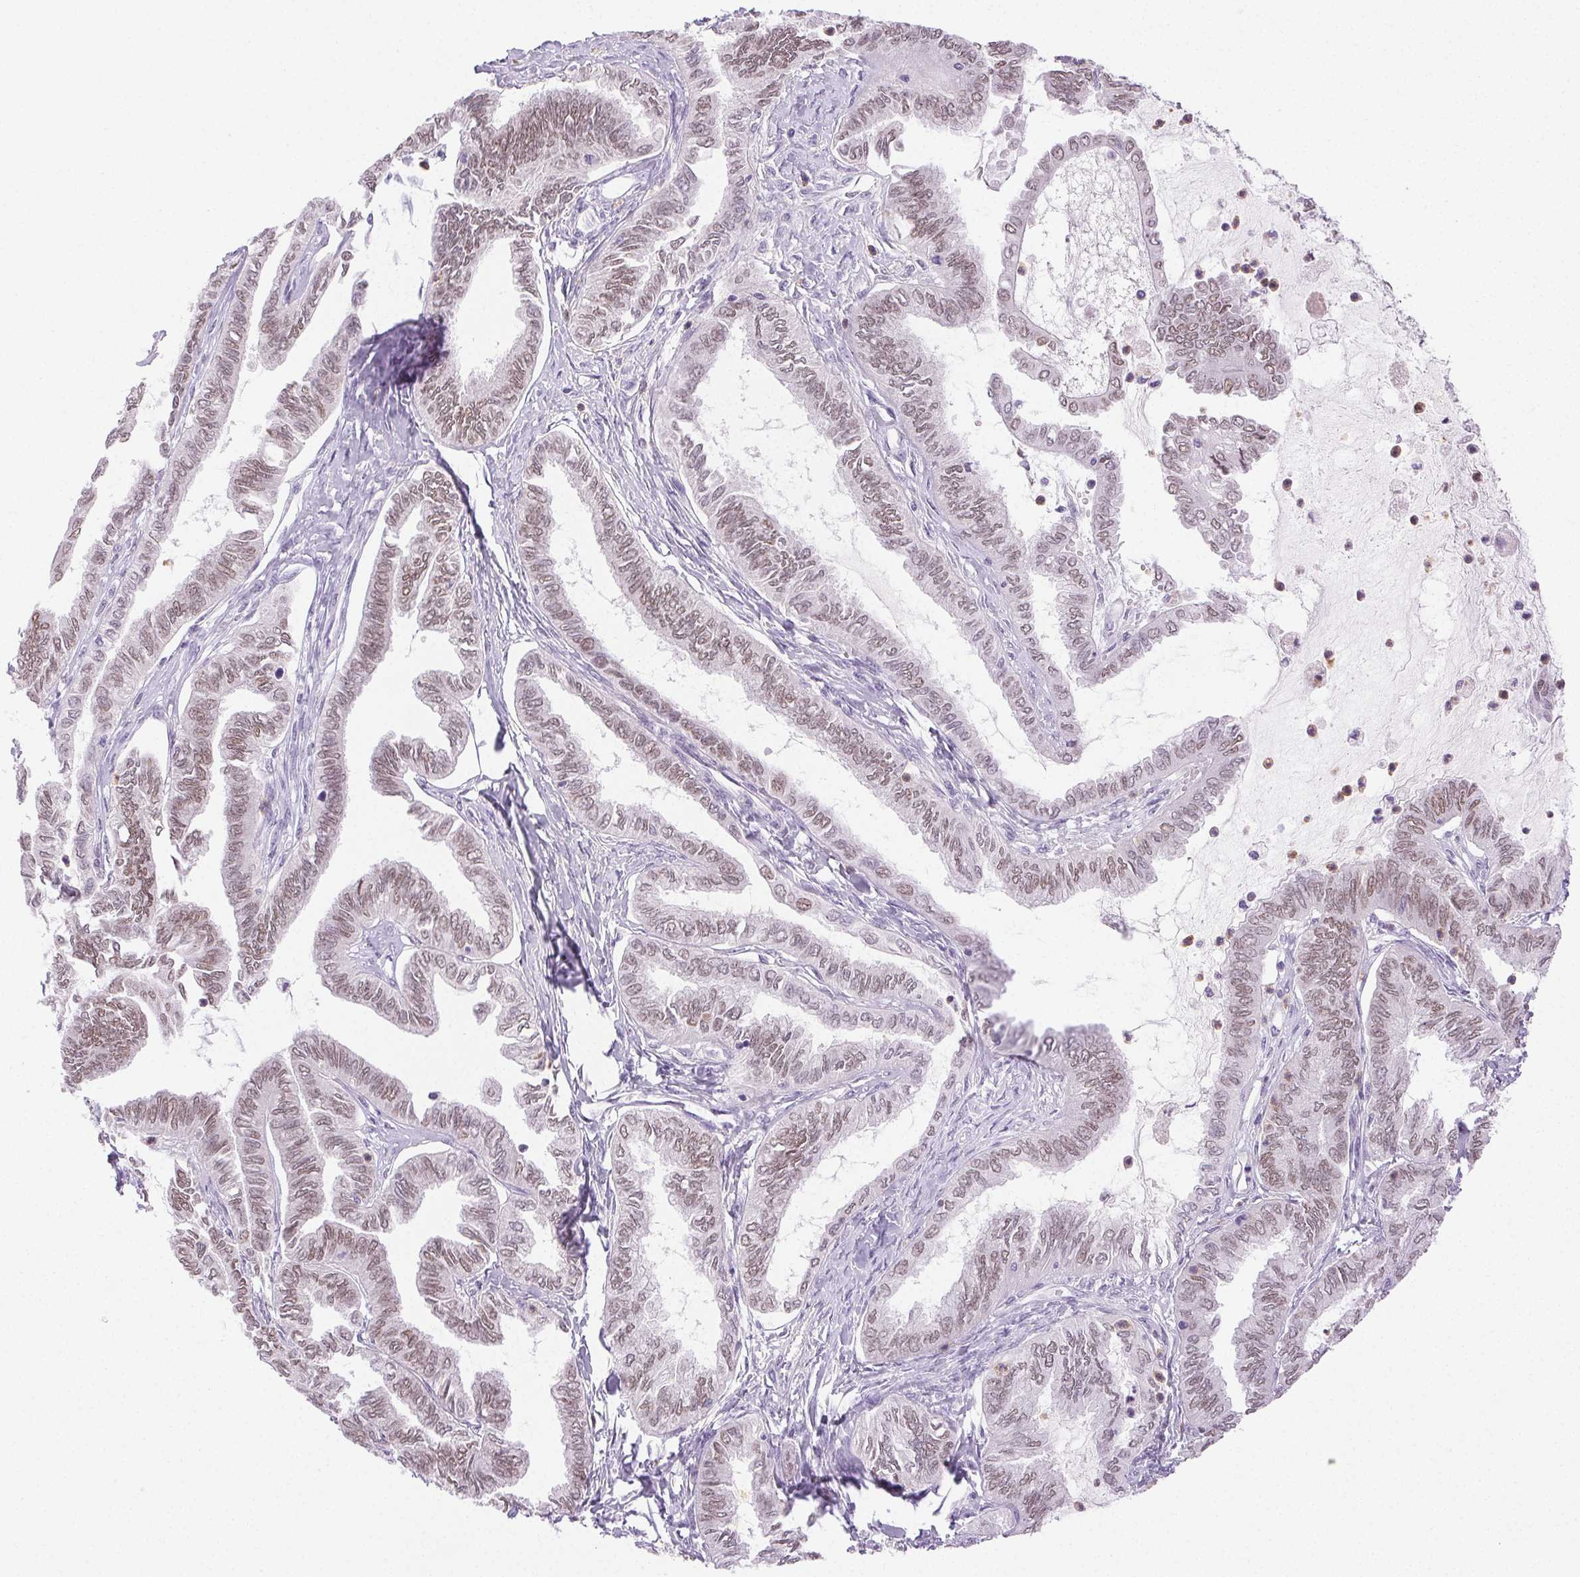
{"staining": {"intensity": "moderate", "quantity": ">75%", "location": "nuclear"}, "tissue": "ovarian cancer", "cell_type": "Tumor cells", "image_type": "cancer", "snomed": [{"axis": "morphology", "description": "Carcinoma, endometroid"}, {"axis": "topography", "description": "Ovary"}], "caption": "The micrograph demonstrates immunohistochemical staining of ovarian endometroid carcinoma. There is moderate nuclear expression is appreciated in about >75% of tumor cells.", "gene": "EMX2", "patient": {"sex": "female", "age": 70}}